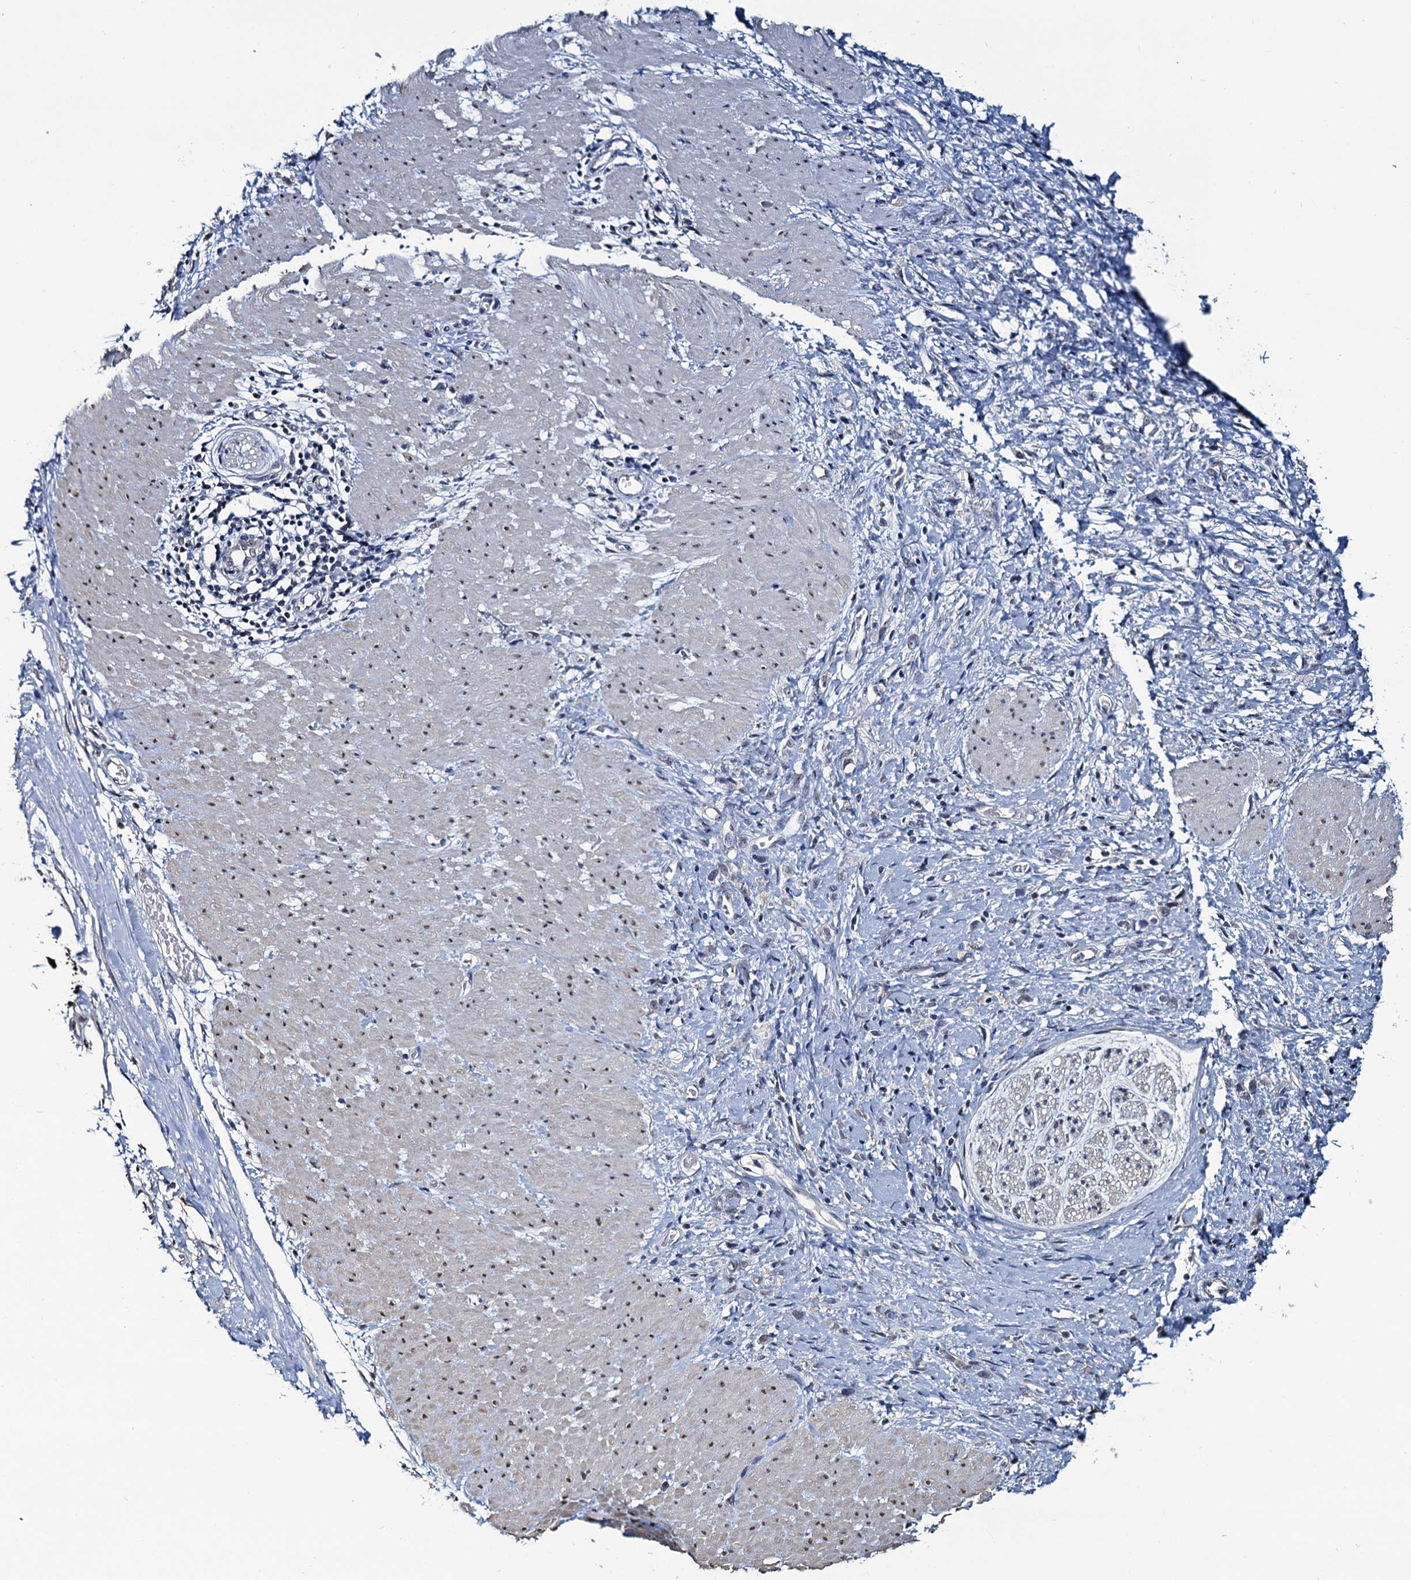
{"staining": {"intensity": "negative", "quantity": "none", "location": "none"}, "tissue": "stomach cancer", "cell_type": "Tumor cells", "image_type": "cancer", "snomed": [{"axis": "morphology", "description": "Adenocarcinoma, NOS"}, {"axis": "topography", "description": "Stomach"}], "caption": "Tumor cells are negative for brown protein staining in stomach adenocarcinoma.", "gene": "RTKN2", "patient": {"sex": "female", "age": 76}}